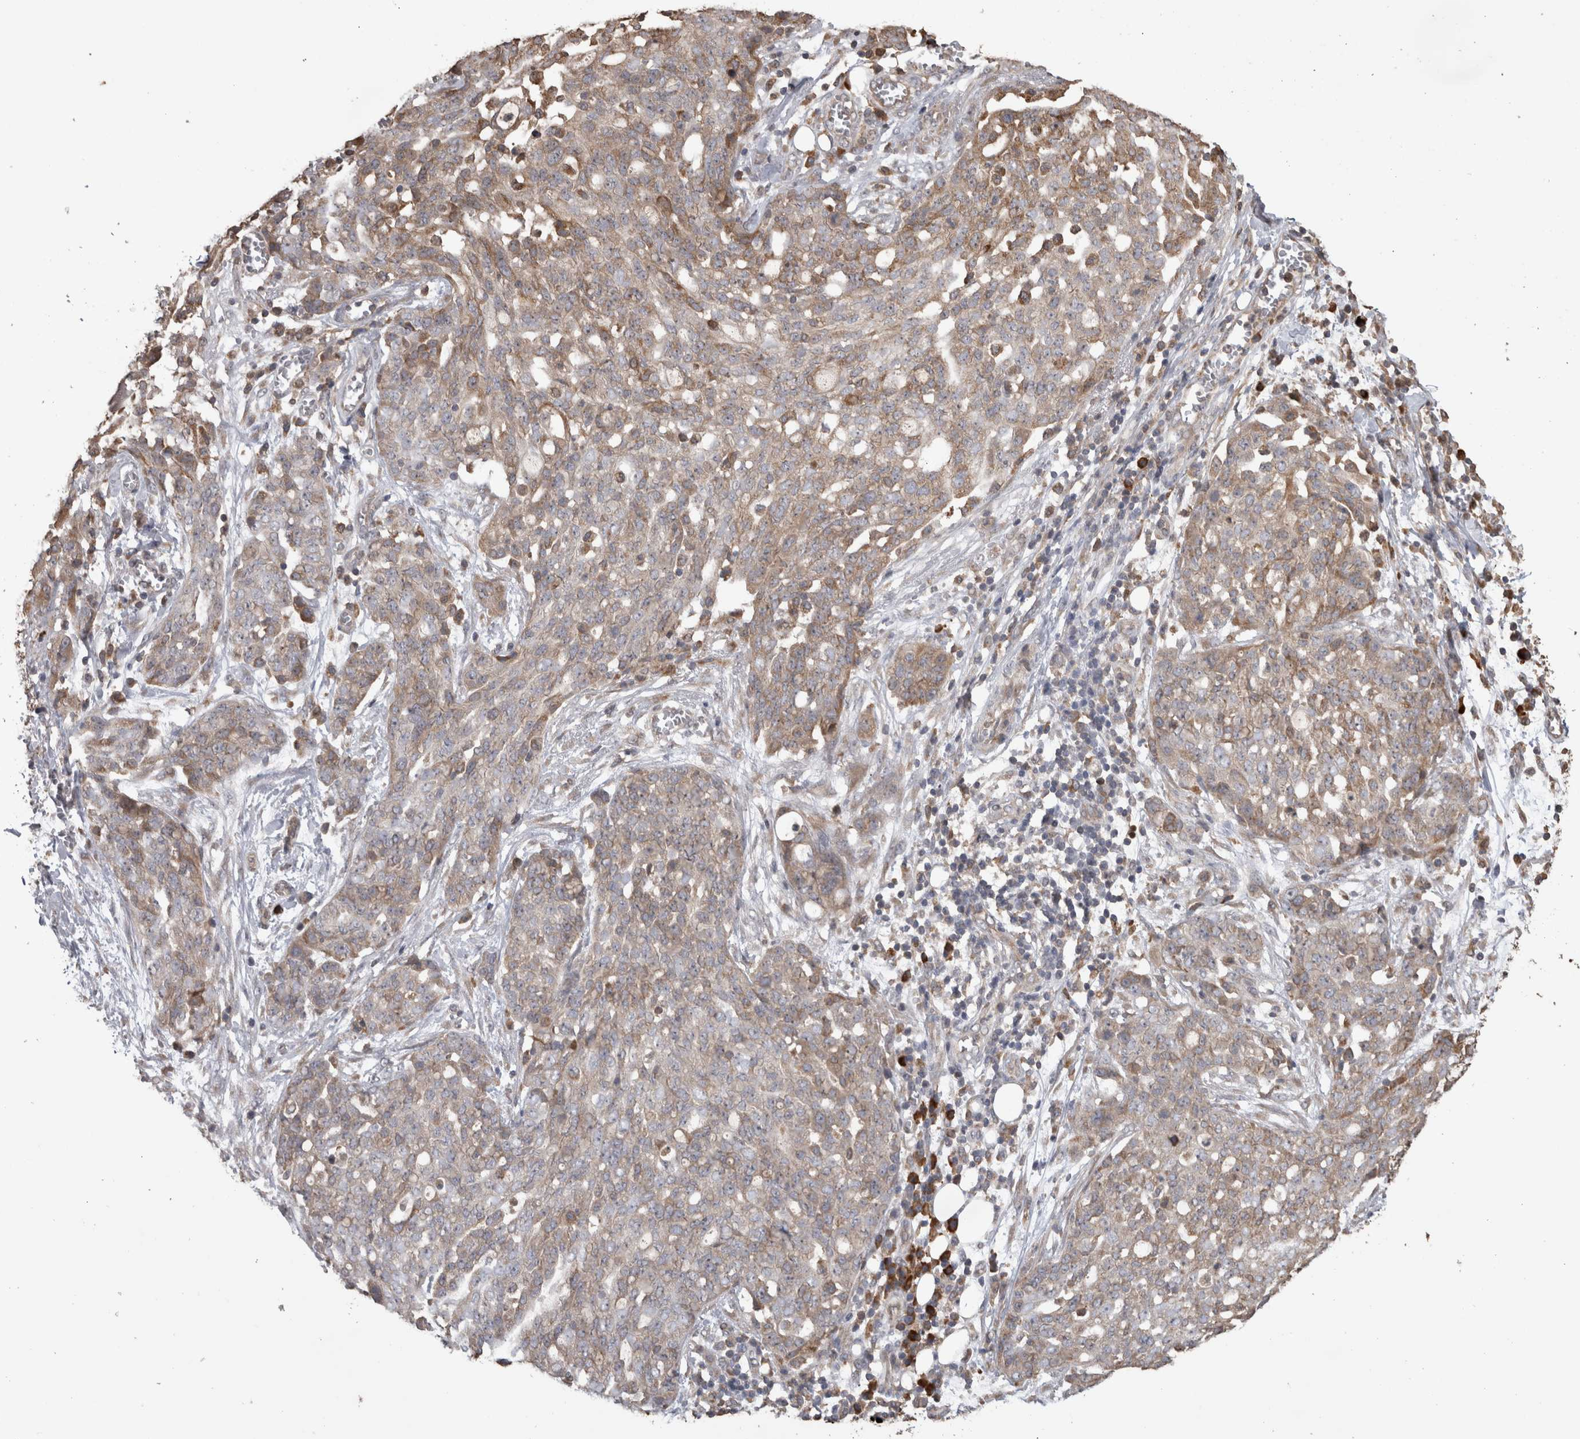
{"staining": {"intensity": "weak", "quantity": ">75%", "location": "cytoplasmic/membranous"}, "tissue": "ovarian cancer", "cell_type": "Tumor cells", "image_type": "cancer", "snomed": [{"axis": "morphology", "description": "Cystadenocarcinoma, serous, NOS"}, {"axis": "topography", "description": "Soft tissue"}, {"axis": "topography", "description": "Ovary"}], "caption": "Immunohistochemical staining of ovarian cancer displays low levels of weak cytoplasmic/membranous protein staining in approximately >75% of tumor cells.", "gene": "TBCE", "patient": {"sex": "female", "age": 57}}